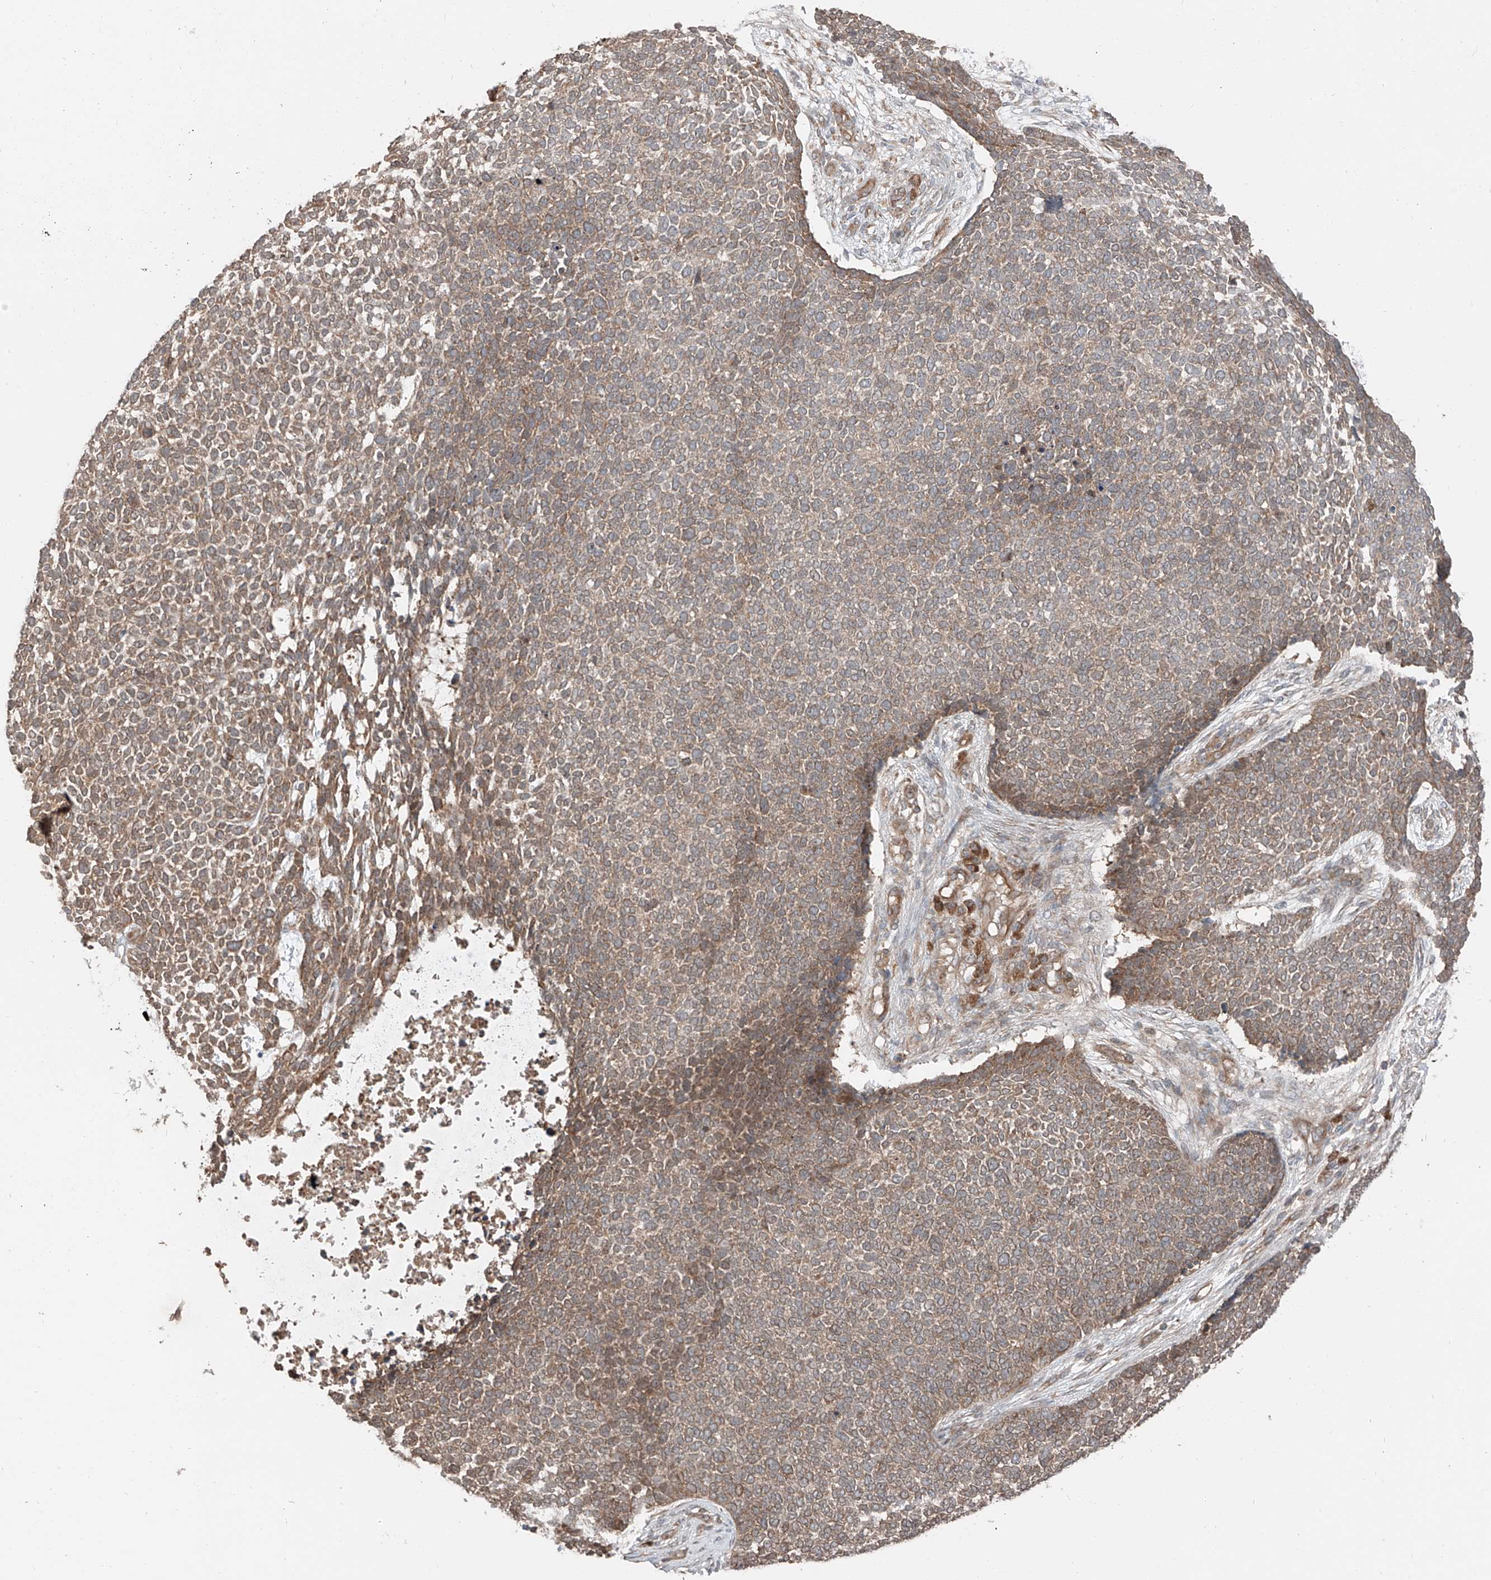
{"staining": {"intensity": "moderate", "quantity": ">75%", "location": "cytoplasmic/membranous"}, "tissue": "skin cancer", "cell_type": "Tumor cells", "image_type": "cancer", "snomed": [{"axis": "morphology", "description": "Basal cell carcinoma"}, {"axis": "topography", "description": "Skin"}], "caption": "An image of skin cancer (basal cell carcinoma) stained for a protein demonstrates moderate cytoplasmic/membranous brown staining in tumor cells.", "gene": "CEP162", "patient": {"sex": "female", "age": 84}}